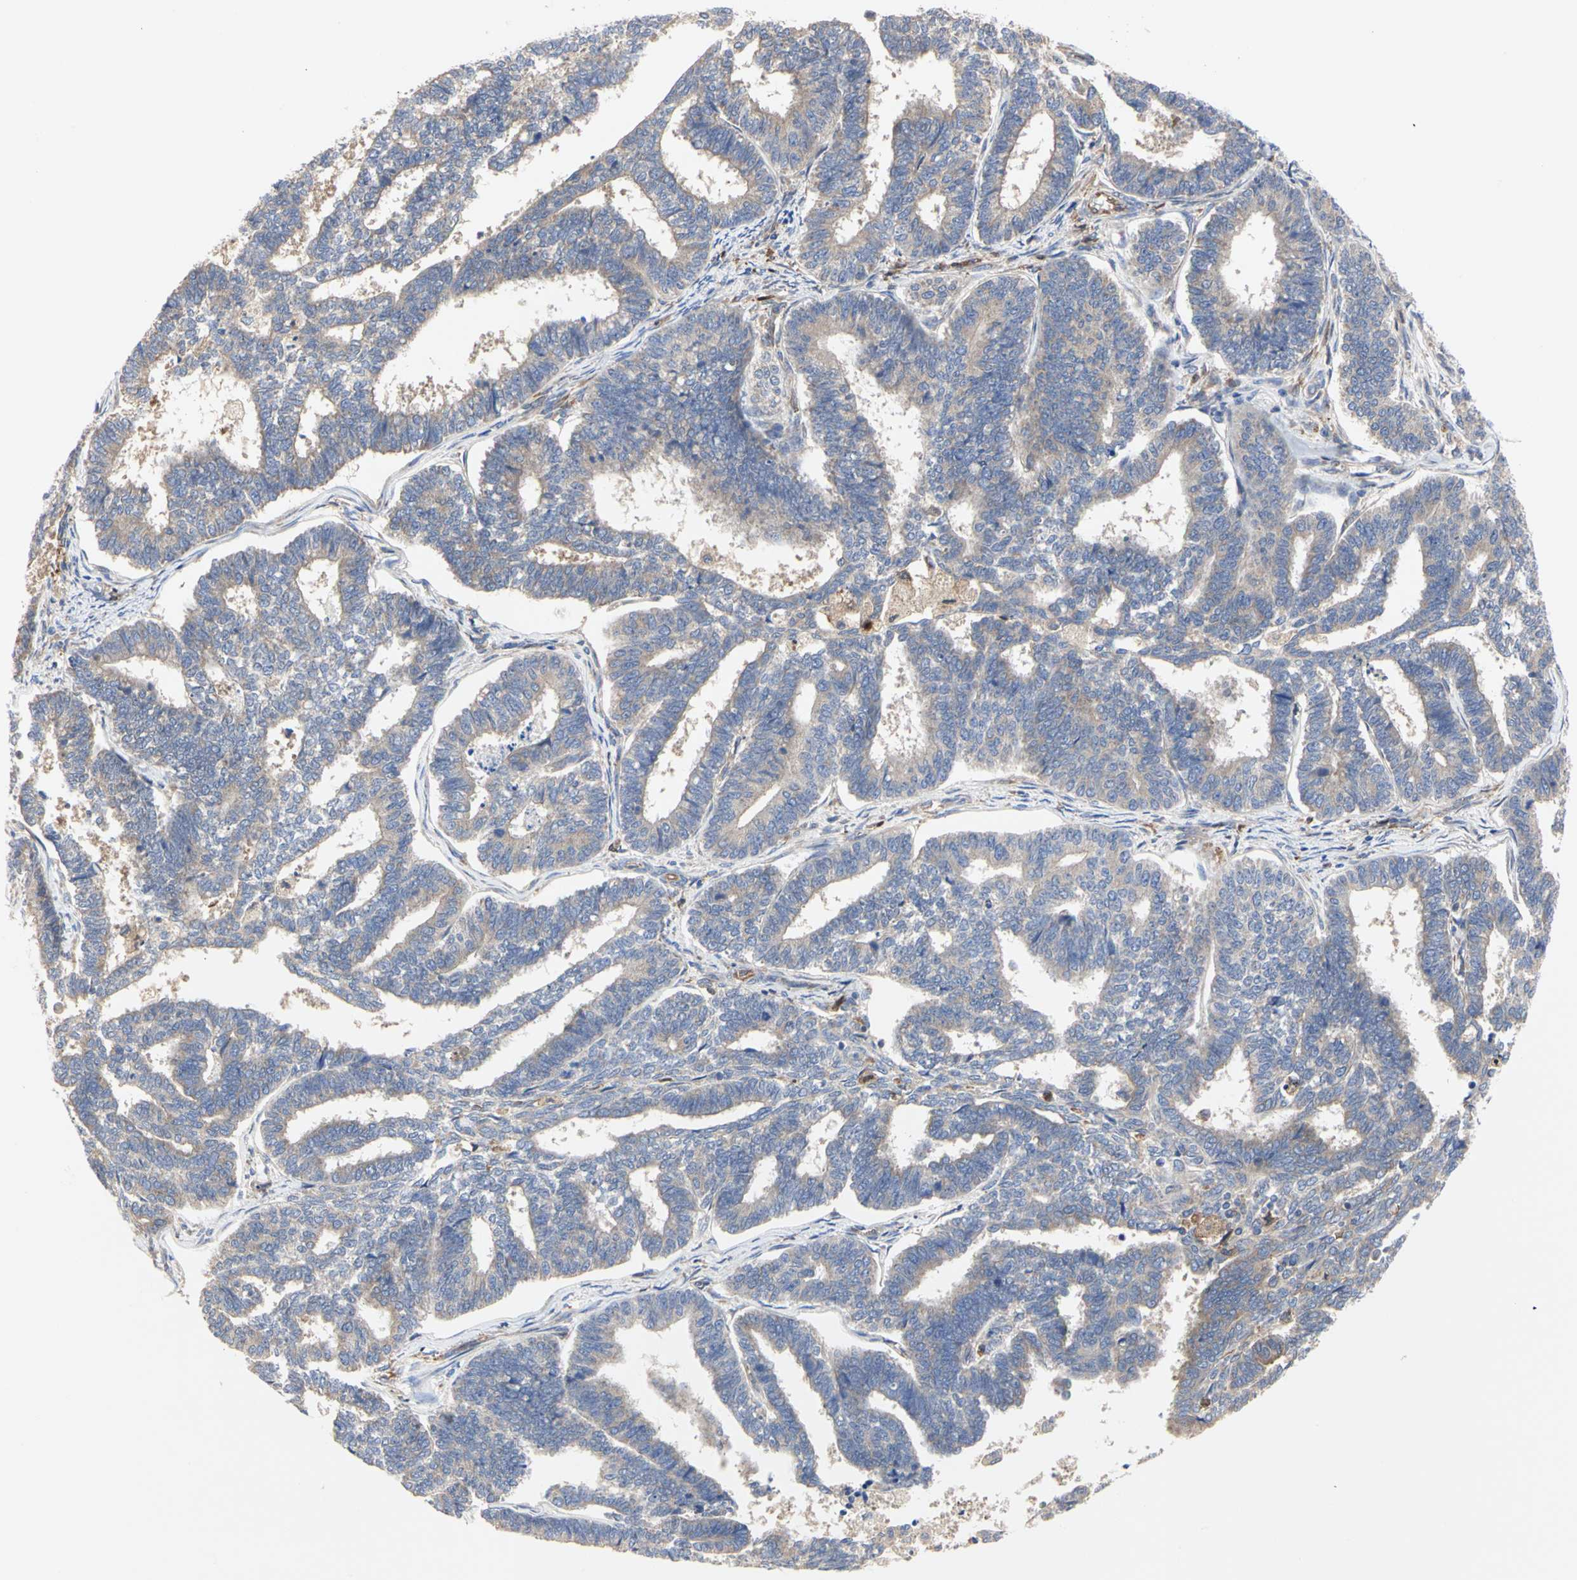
{"staining": {"intensity": "weak", "quantity": "25%-75%", "location": "cytoplasmic/membranous"}, "tissue": "endometrial cancer", "cell_type": "Tumor cells", "image_type": "cancer", "snomed": [{"axis": "morphology", "description": "Adenocarcinoma, NOS"}, {"axis": "topography", "description": "Endometrium"}], "caption": "Protein analysis of endometrial cancer (adenocarcinoma) tissue demonstrates weak cytoplasmic/membranous positivity in about 25%-75% of tumor cells.", "gene": "C3orf52", "patient": {"sex": "female", "age": 70}}